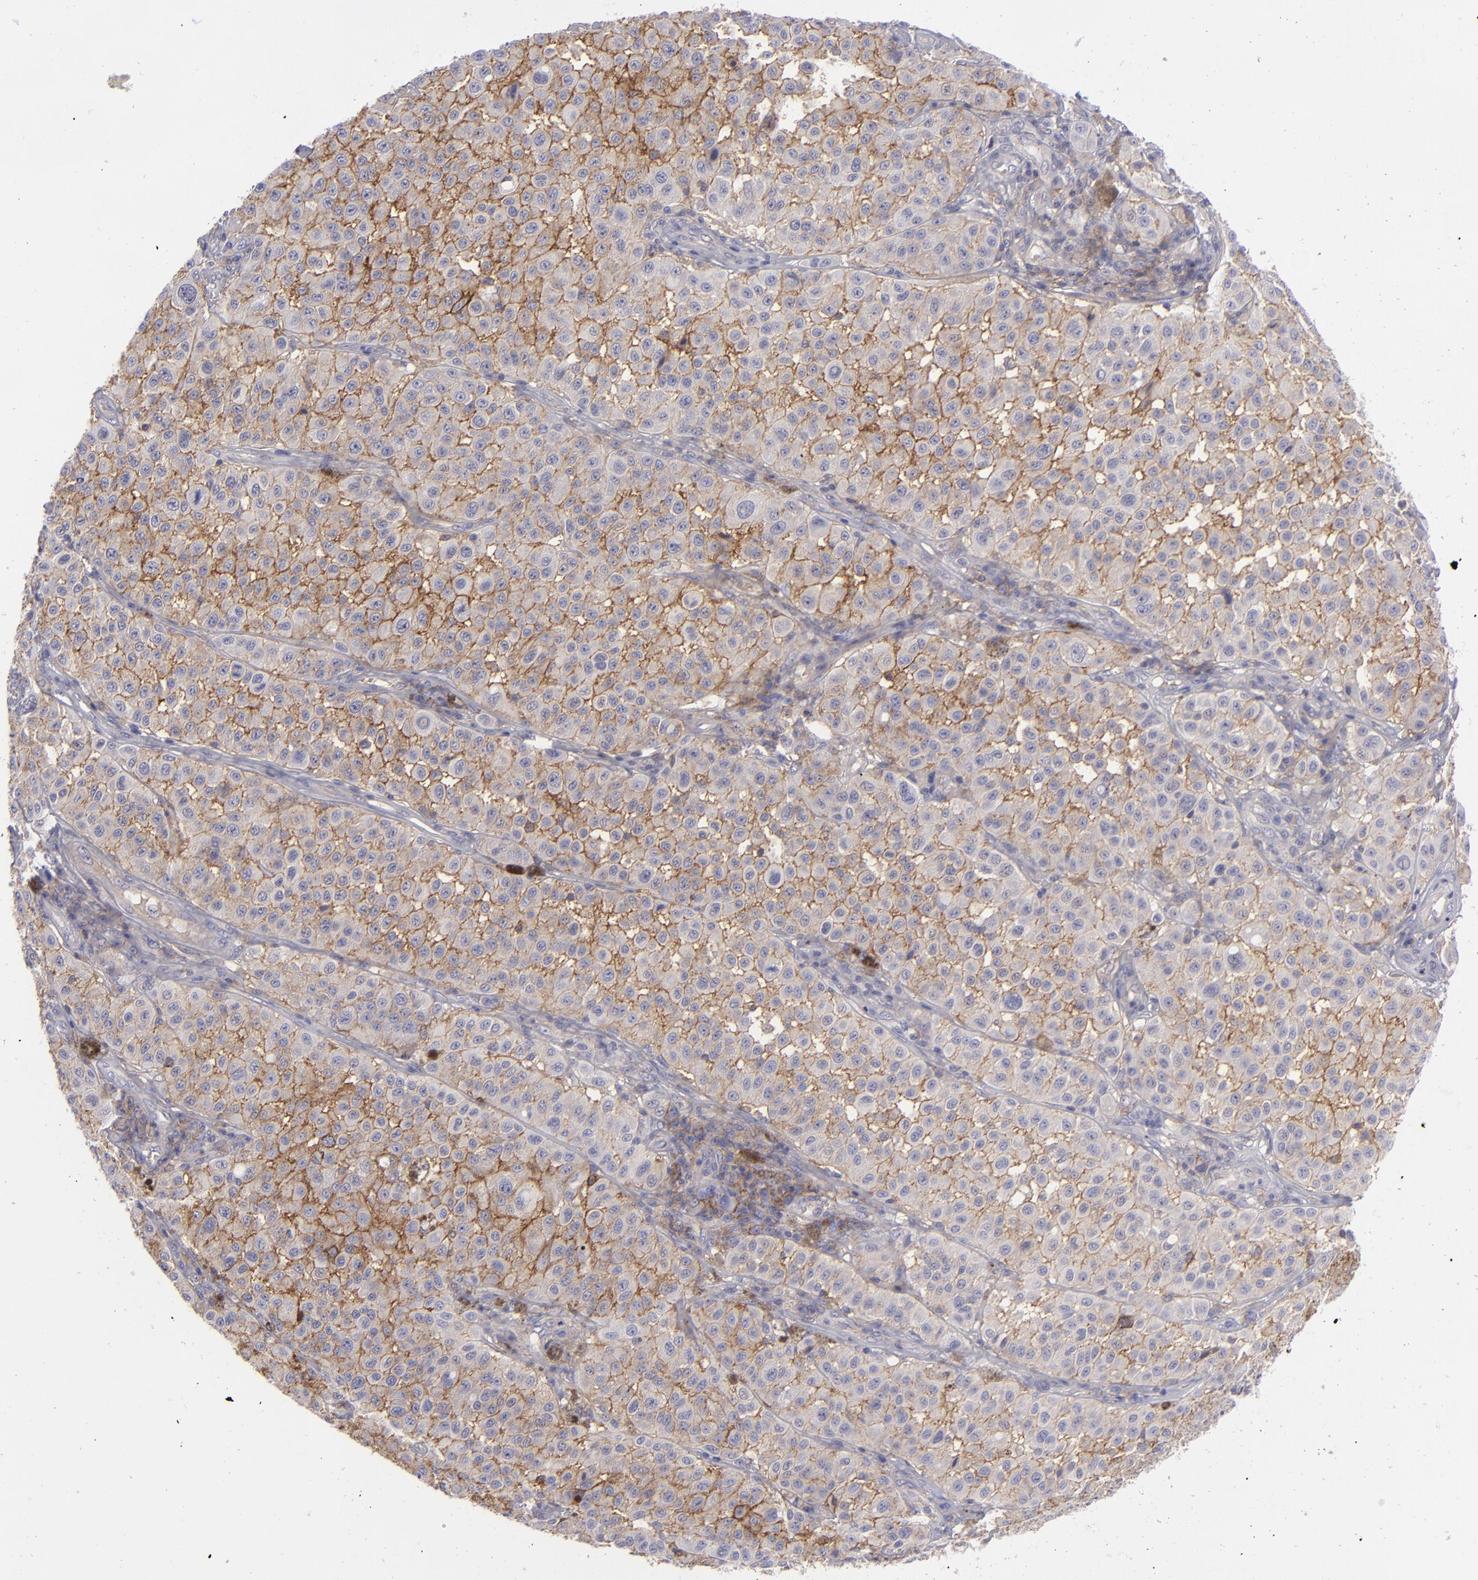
{"staining": {"intensity": "moderate", "quantity": ">75%", "location": "cytoplasmic/membranous"}, "tissue": "melanoma", "cell_type": "Tumor cells", "image_type": "cancer", "snomed": [{"axis": "morphology", "description": "Malignant melanoma, NOS"}, {"axis": "topography", "description": "Skin"}], "caption": "Malignant melanoma stained for a protein (brown) demonstrates moderate cytoplasmic/membranous positive staining in approximately >75% of tumor cells.", "gene": "BSG", "patient": {"sex": "female", "age": 64}}